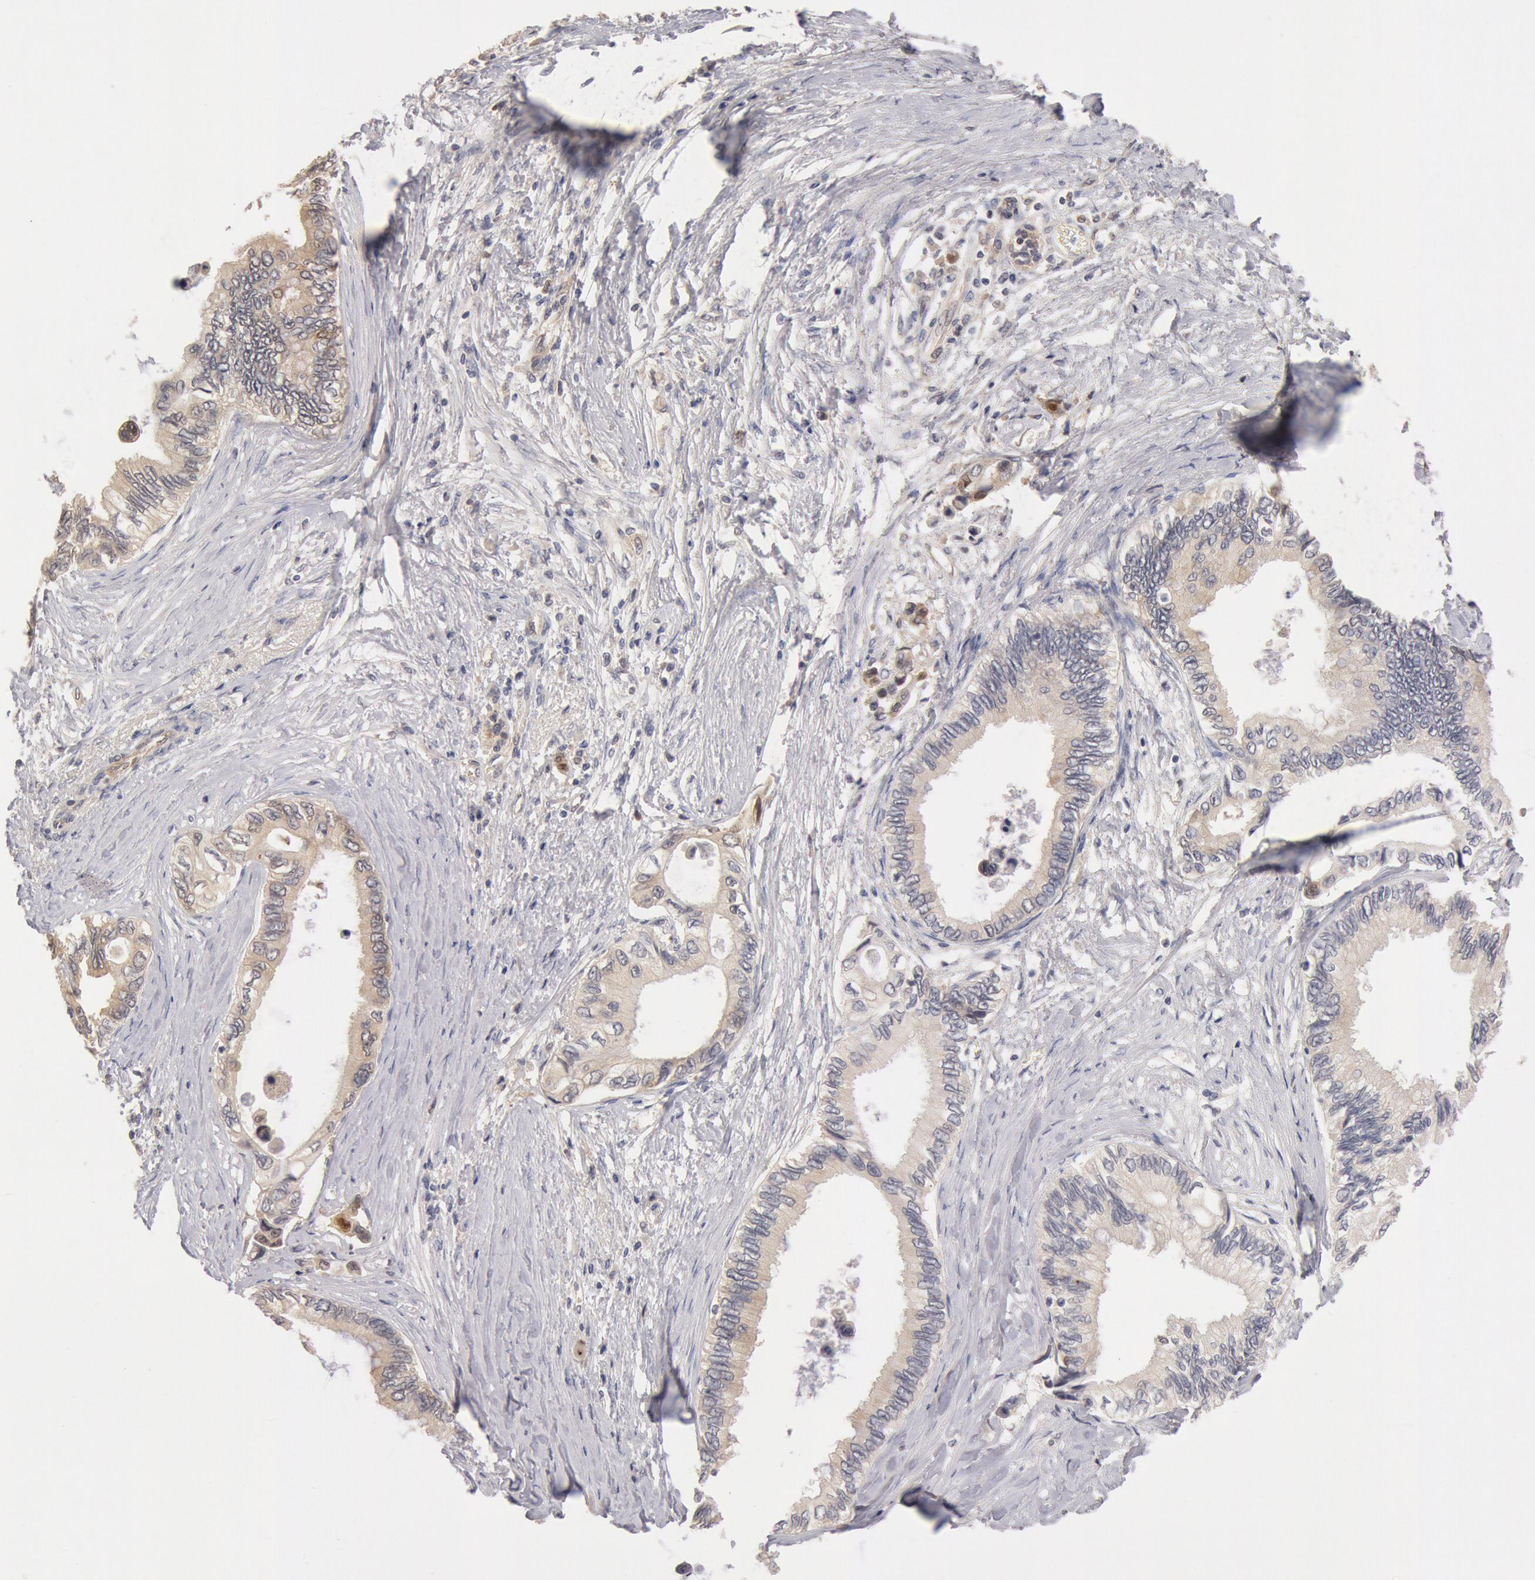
{"staining": {"intensity": "weak", "quantity": ">75%", "location": "cytoplasmic/membranous"}, "tissue": "pancreatic cancer", "cell_type": "Tumor cells", "image_type": "cancer", "snomed": [{"axis": "morphology", "description": "Adenocarcinoma, NOS"}, {"axis": "topography", "description": "Pancreas"}], "caption": "This photomicrograph reveals adenocarcinoma (pancreatic) stained with immunohistochemistry (IHC) to label a protein in brown. The cytoplasmic/membranous of tumor cells show weak positivity for the protein. Nuclei are counter-stained blue.", "gene": "DNAJA1", "patient": {"sex": "female", "age": 66}}